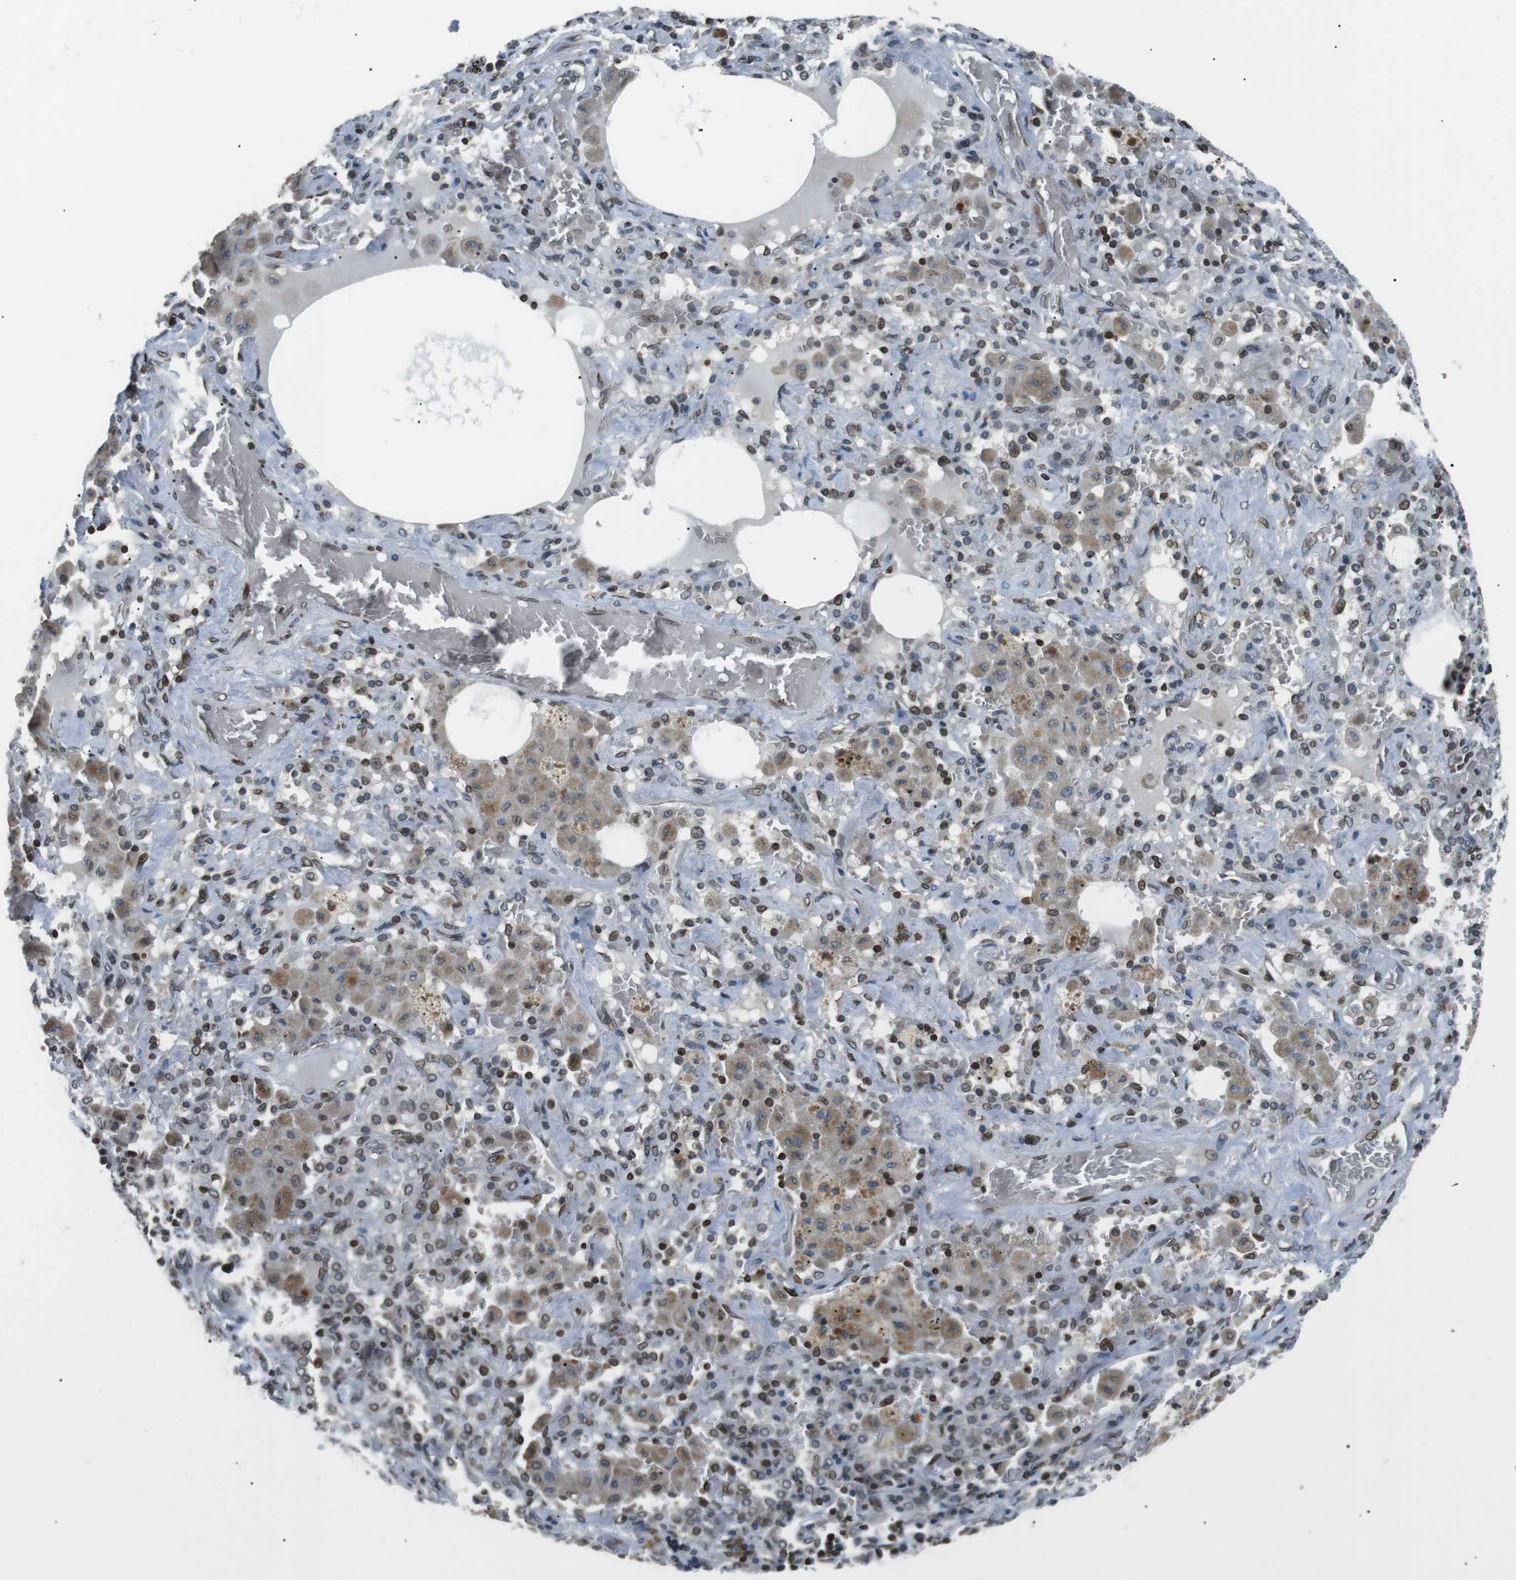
{"staining": {"intensity": "moderate", "quantity": ">75%", "location": "cytoplasmic/membranous,nuclear"}, "tissue": "lung cancer", "cell_type": "Tumor cells", "image_type": "cancer", "snomed": [{"axis": "morphology", "description": "Squamous cell carcinoma, NOS"}, {"axis": "topography", "description": "Lung"}], "caption": "Human lung cancer (squamous cell carcinoma) stained for a protein (brown) shows moderate cytoplasmic/membranous and nuclear positive expression in approximately >75% of tumor cells.", "gene": "TMX4", "patient": {"sex": "female", "age": 47}}